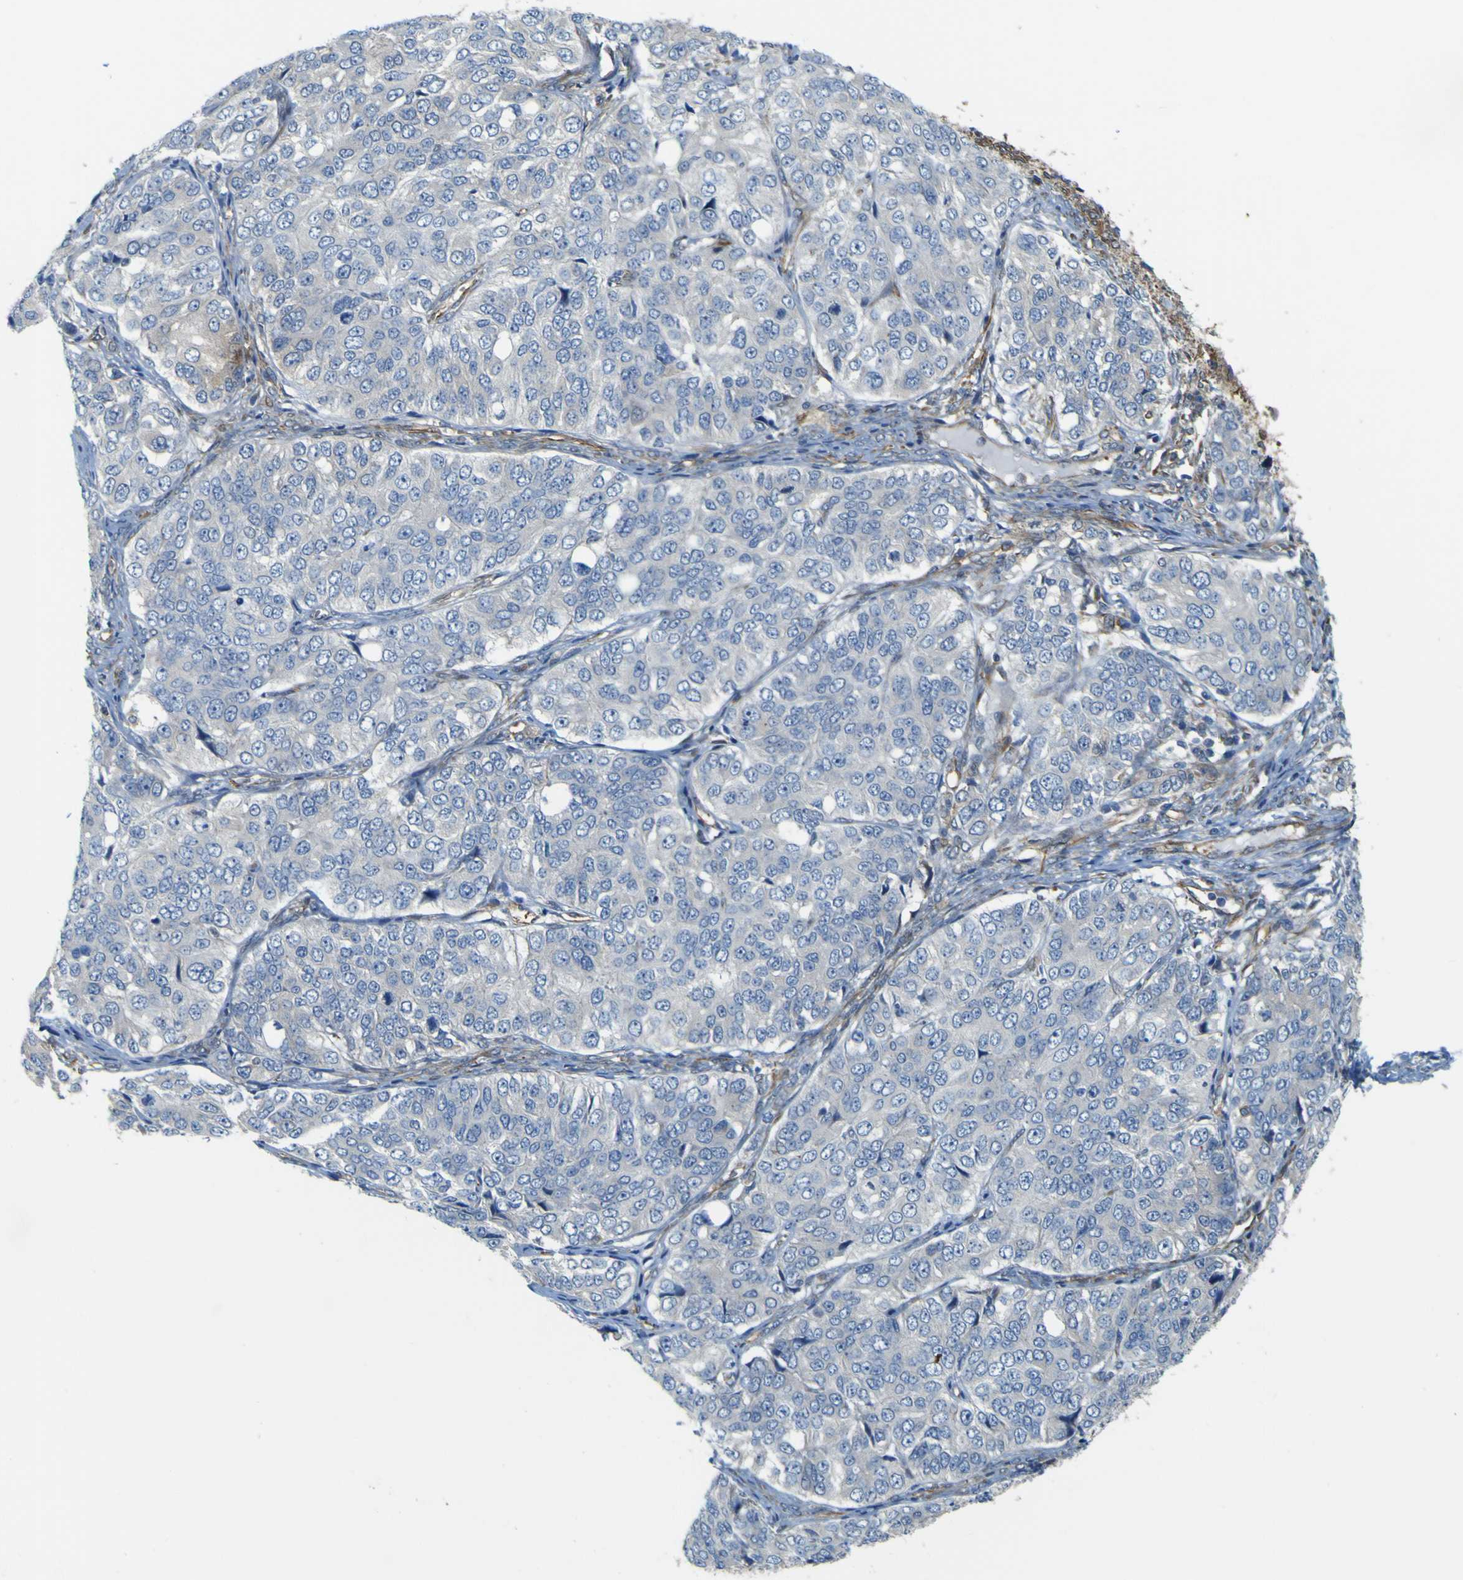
{"staining": {"intensity": "negative", "quantity": "none", "location": "none"}, "tissue": "ovarian cancer", "cell_type": "Tumor cells", "image_type": "cancer", "snomed": [{"axis": "morphology", "description": "Carcinoma, endometroid"}, {"axis": "topography", "description": "Ovary"}], "caption": "Tumor cells show no significant protein expression in ovarian cancer.", "gene": "JPH1", "patient": {"sex": "female", "age": 51}}